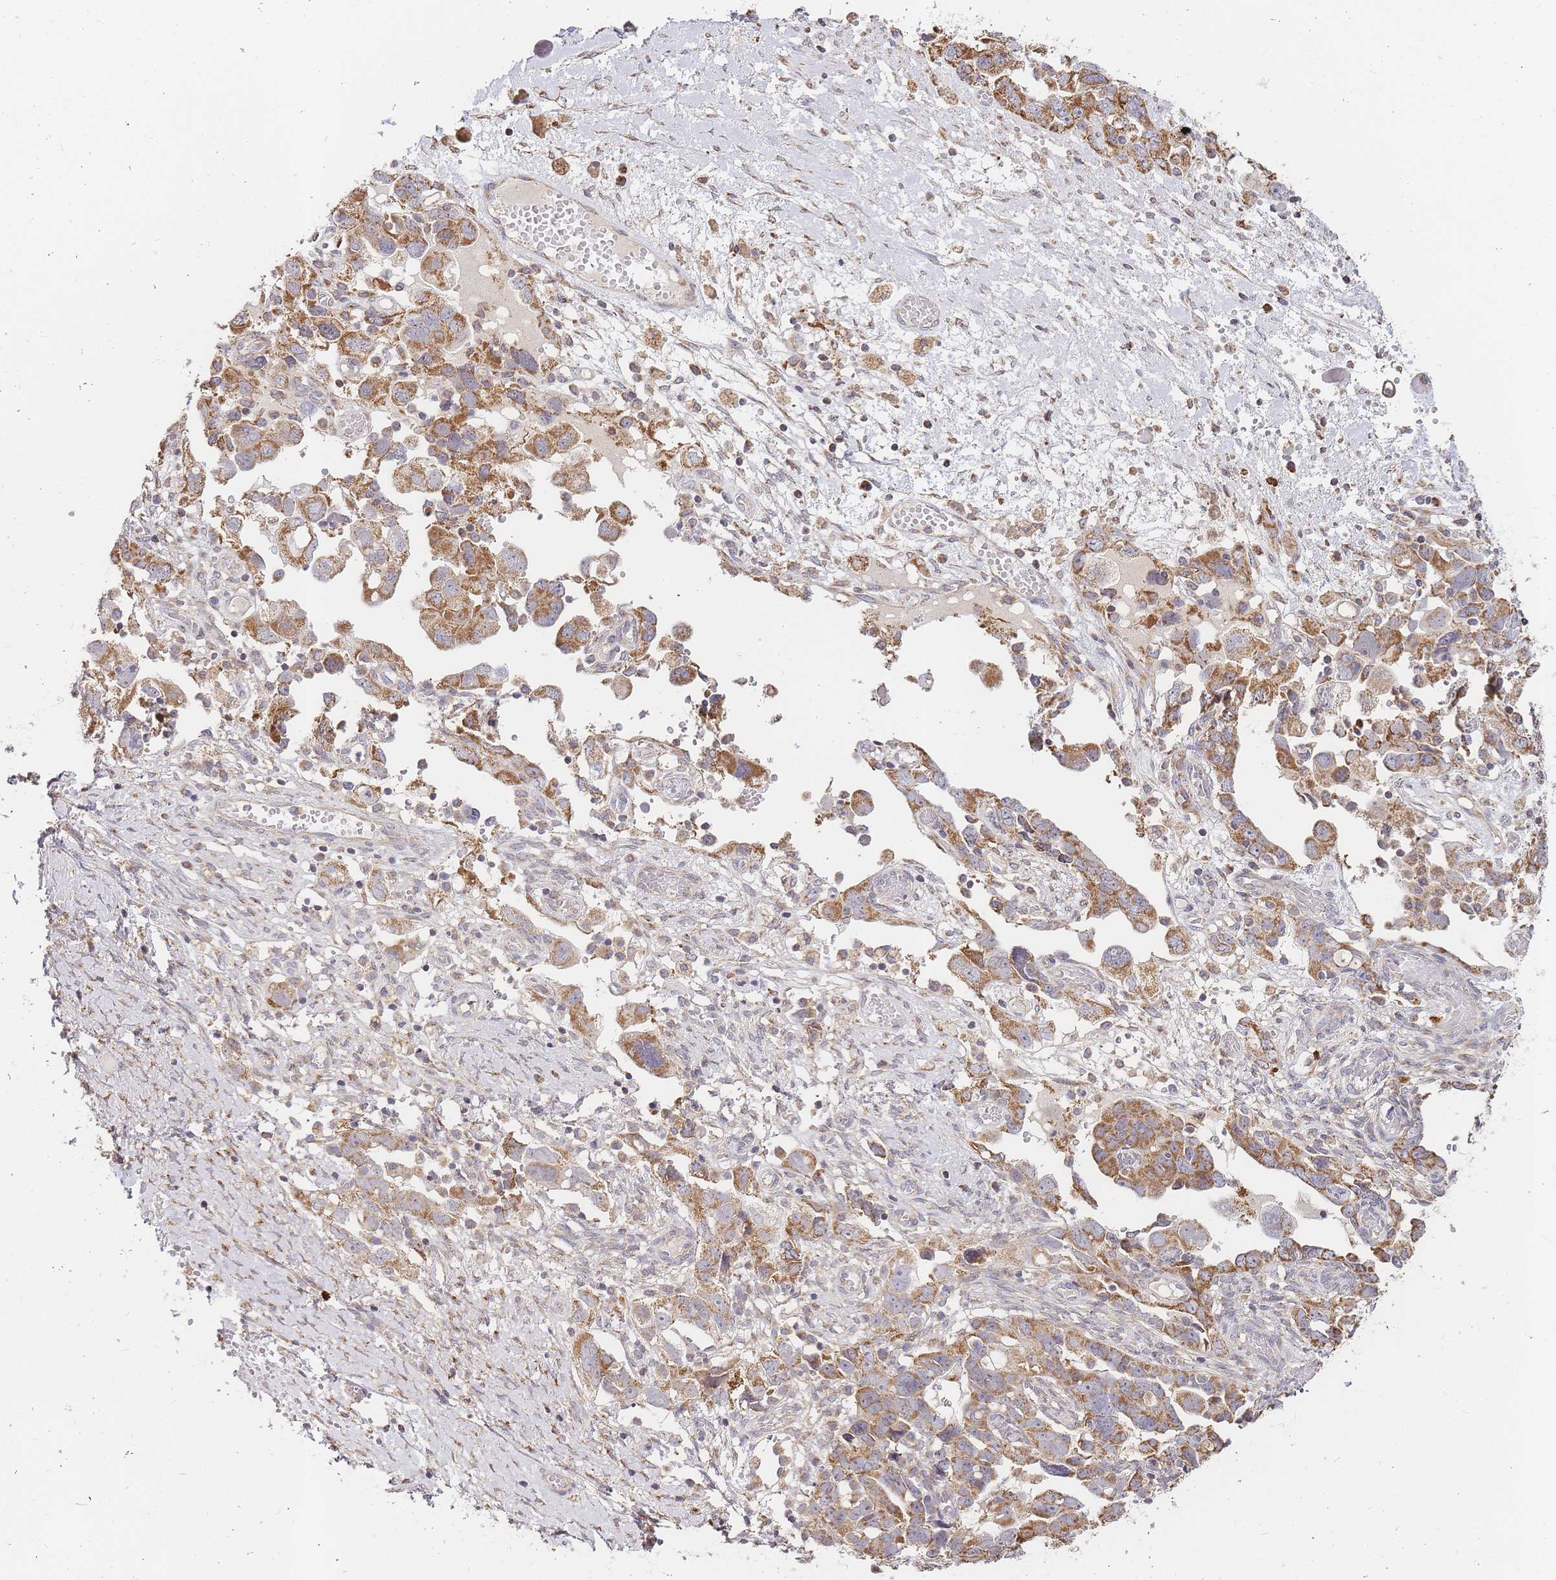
{"staining": {"intensity": "moderate", "quantity": ">75%", "location": "cytoplasmic/membranous"}, "tissue": "ovarian cancer", "cell_type": "Tumor cells", "image_type": "cancer", "snomed": [{"axis": "morphology", "description": "Carcinoma, NOS"}, {"axis": "morphology", "description": "Cystadenocarcinoma, serous, NOS"}, {"axis": "topography", "description": "Ovary"}], "caption": "IHC (DAB) staining of human ovarian cancer (serous cystadenocarcinoma) reveals moderate cytoplasmic/membranous protein staining in about >75% of tumor cells. Immunohistochemistry stains the protein of interest in brown and the nuclei are stained blue.", "gene": "ADCY9", "patient": {"sex": "female", "age": 69}}